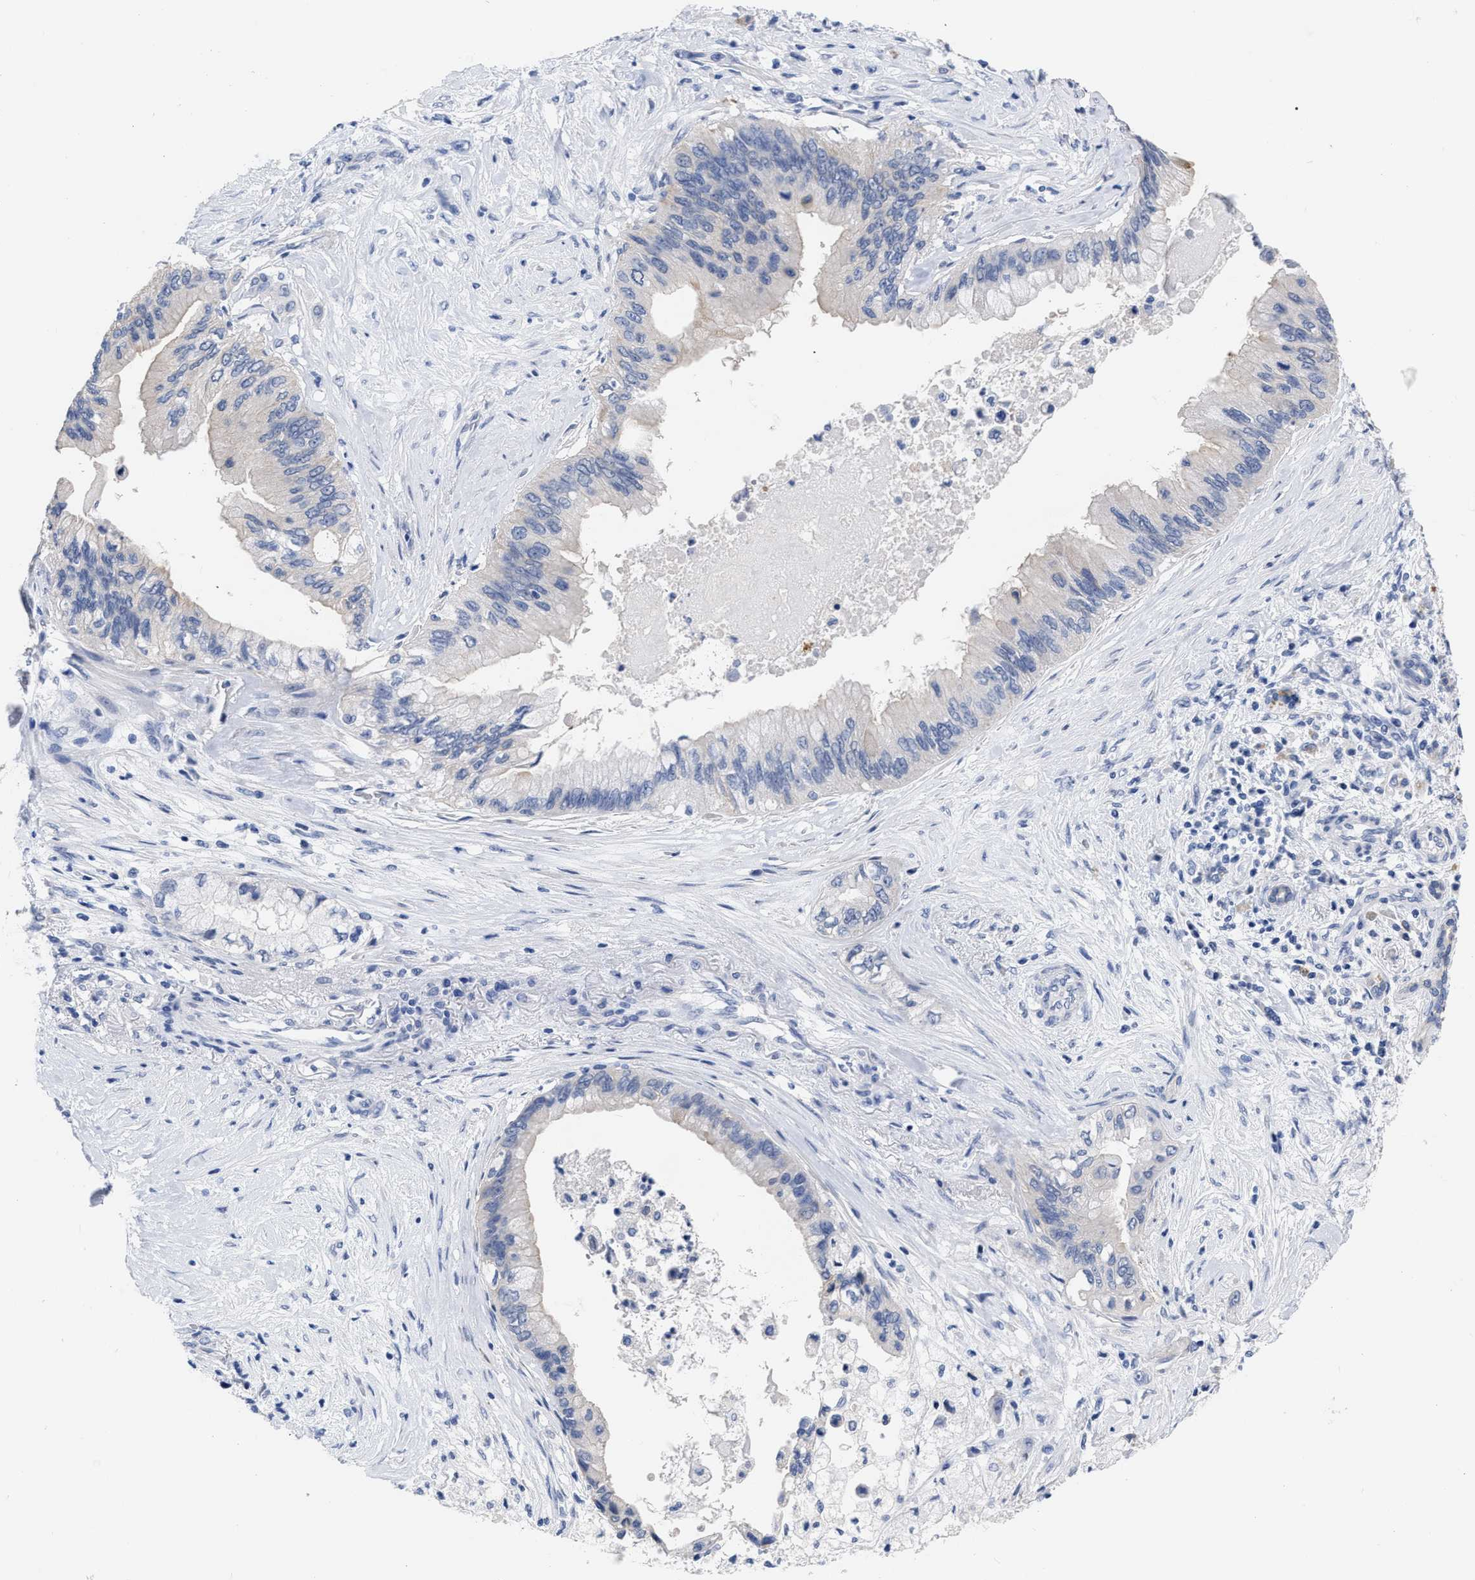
{"staining": {"intensity": "negative", "quantity": "none", "location": "none"}, "tissue": "pancreatic cancer", "cell_type": "Tumor cells", "image_type": "cancer", "snomed": [{"axis": "morphology", "description": "Adenocarcinoma, NOS"}, {"axis": "topography", "description": "Pancreas"}], "caption": "The immunohistochemistry micrograph has no significant expression in tumor cells of adenocarcinoma (pancreatic) tissue. The staining is performed using DAB (3,3'-diaminobenzidine) brown chromogen with nuclei counter-stained in using hematoxylin.", "gene": "ANXA13", "patient": {"sex": "female", "age": 73}}